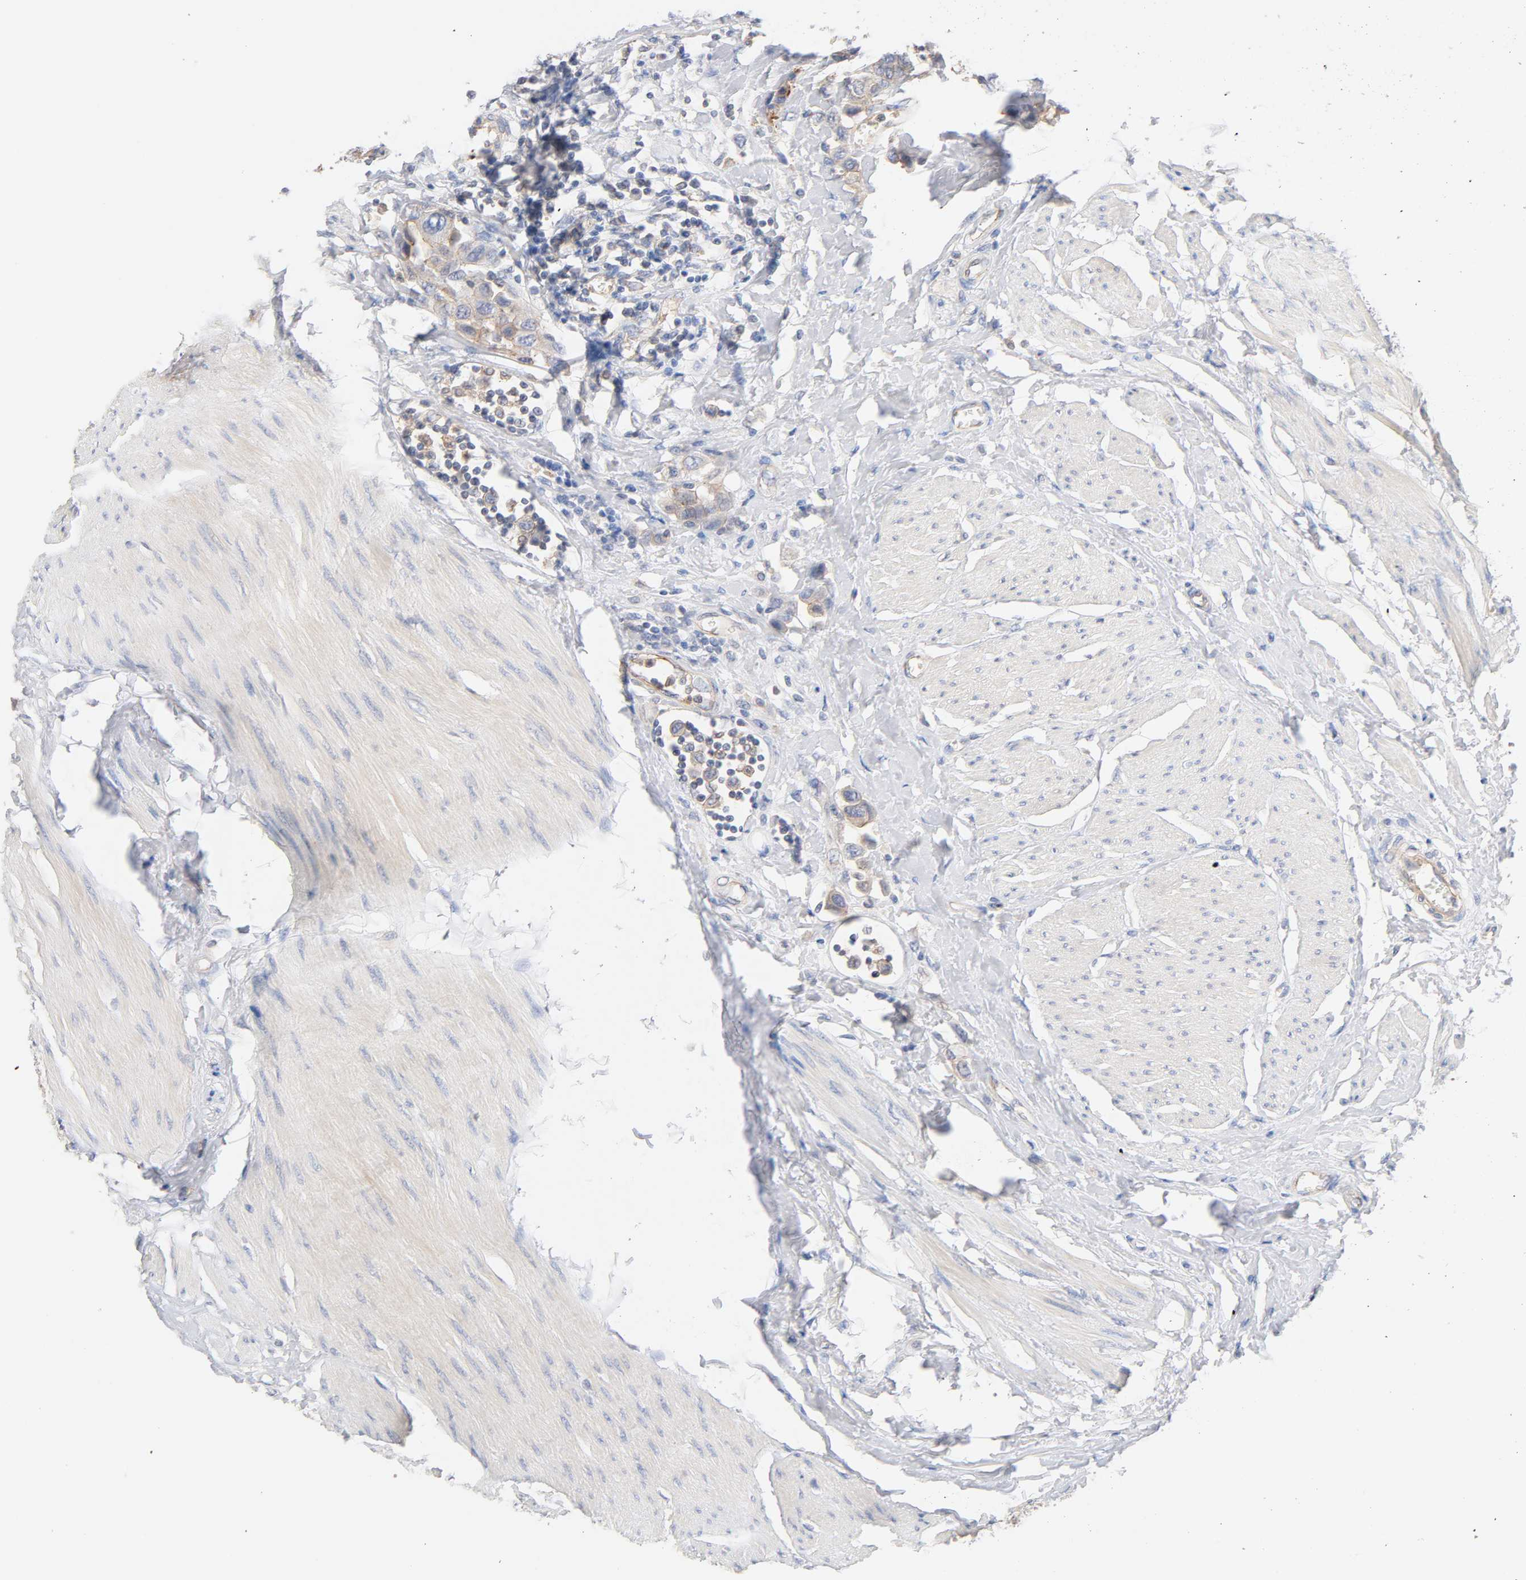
{"staining": {"intensity": "strong", "quantity": "25%-75%", "location": "cytoplasmic/membranous"}, "tissue": "urothelial cancer", "cell_type": "Tumor cells", "image_type": "cancer", "snomed": [{"axis": "morphology", "description": "Urothelial carcinoma, High grade"}, {"axis": "topography", "description": "Urinary bladder"}], "caption": "Protein staining reveals strong cytoplasmic/membranous positivity in about 25%-75% of tumor cells in urothelial cancer.", "gene": "STRN3", "patient": {"sex": "male", "age": 50}}